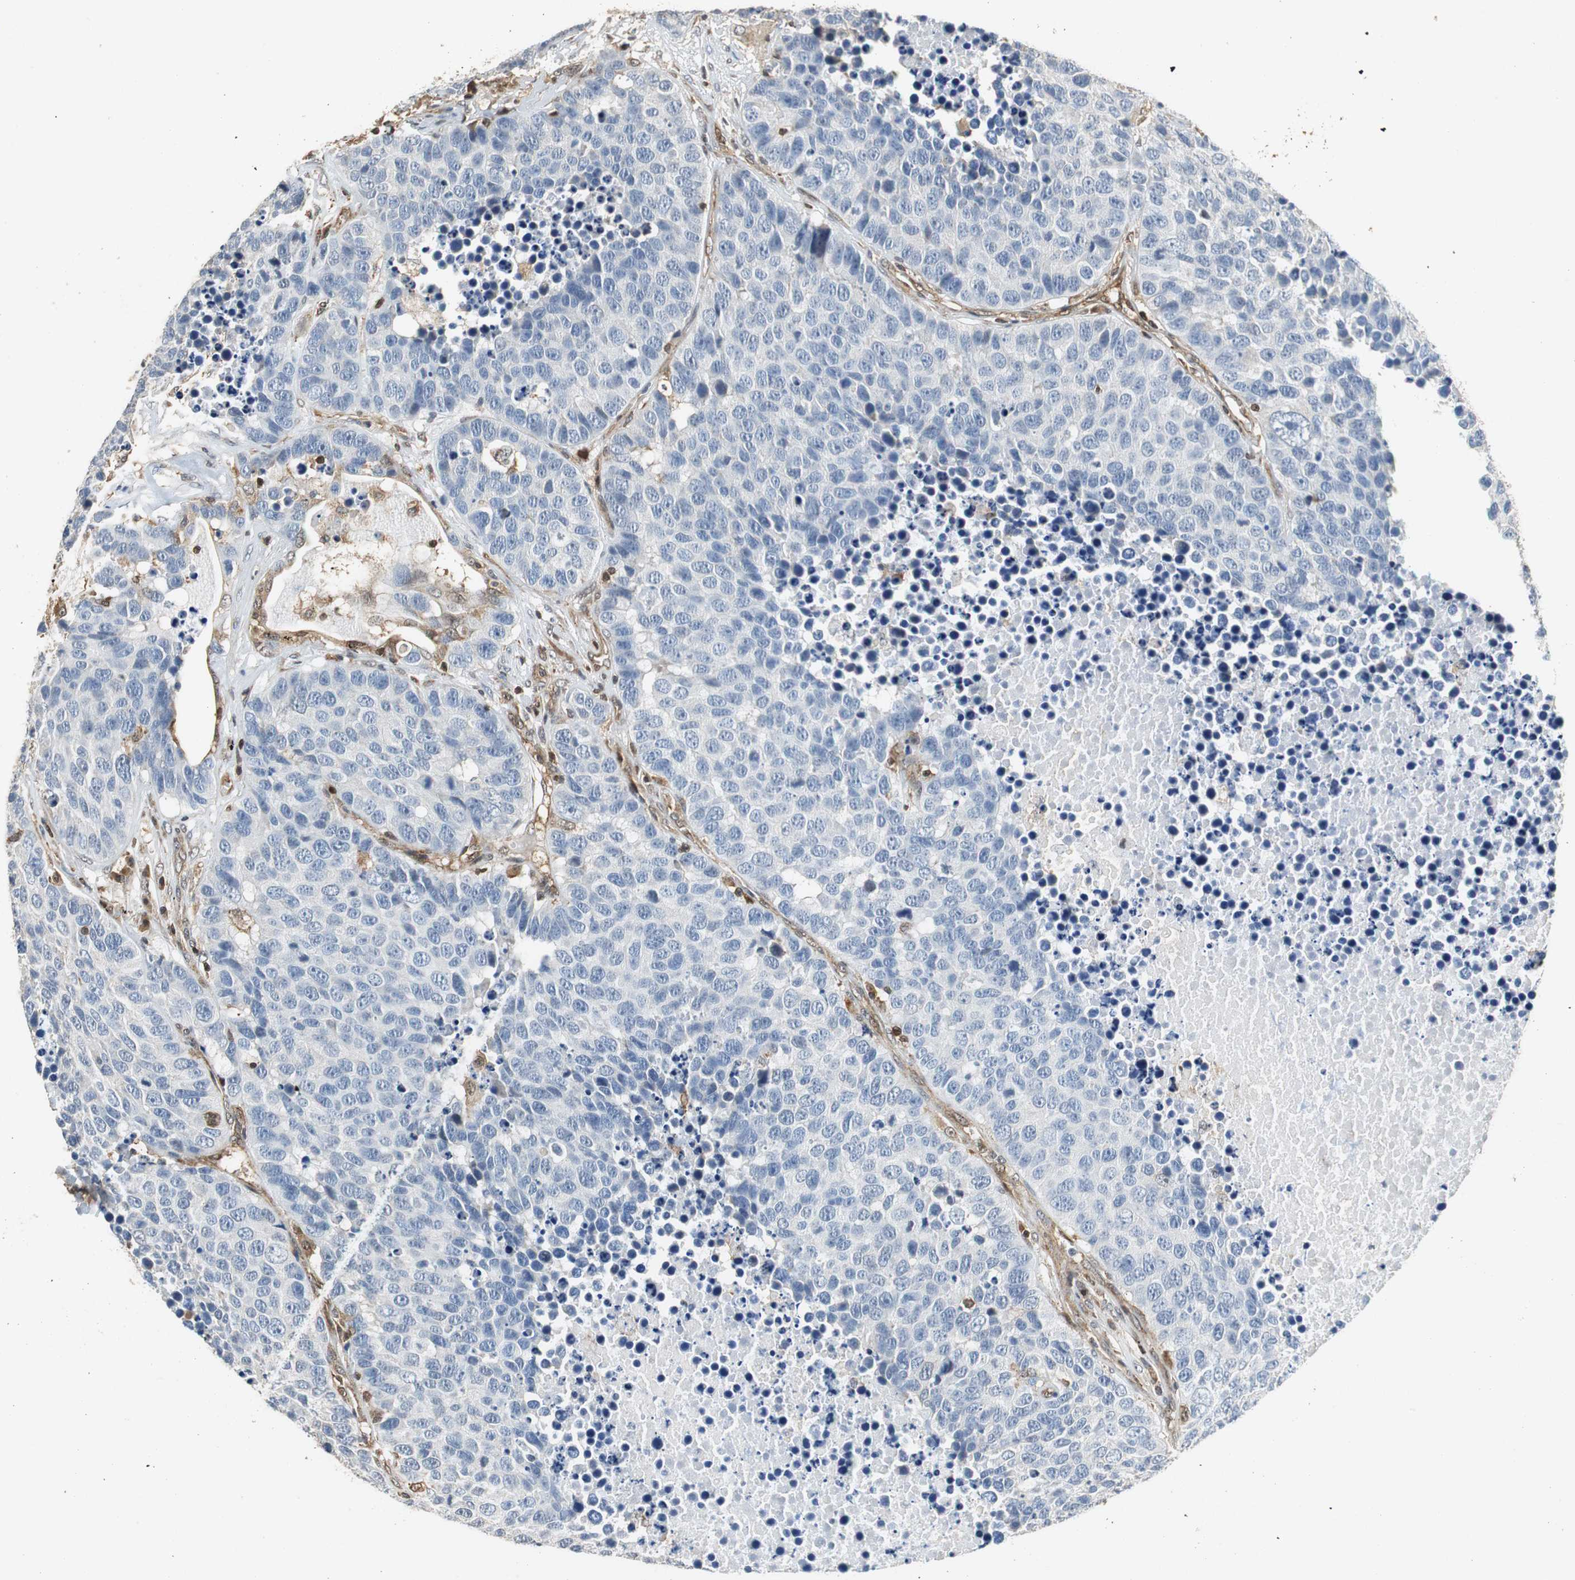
{"staining": {"intensity": "negative", "quantity": "none", "location": "none"}, "tissue": "carcinoid", "cell_type": "Tumor cells", "image_type": "cancer", "snomed": [{"axis": "morphology", "description": "Carcinoid, malignant, NOS"}, {"axis": "topography", "description": "Lung"}], "caption": "Tumor cells show no significant expression in malignant carcinoid.", "gene": "GSDMD", "patient": {"sex": "male", "age": 60}}